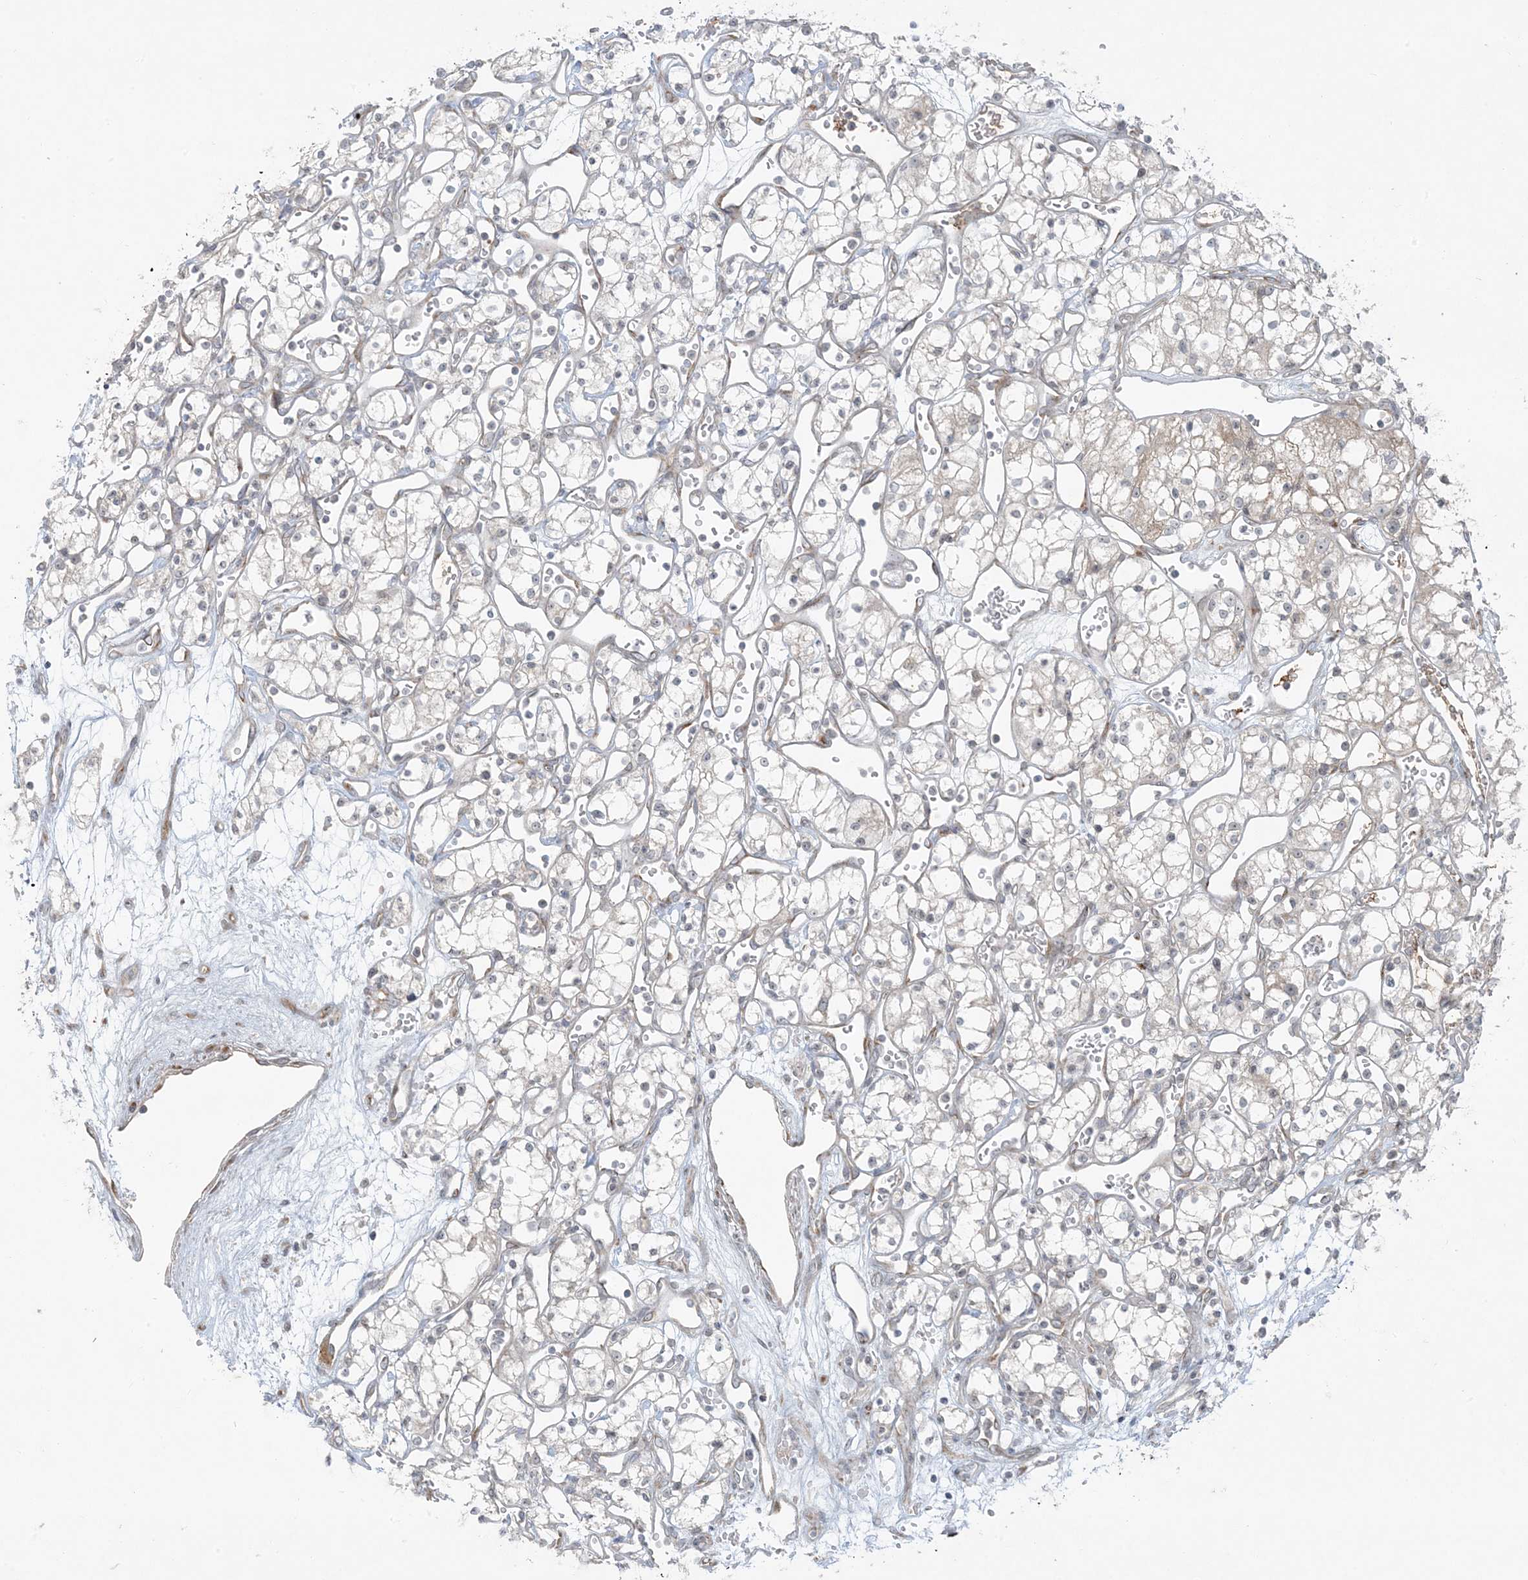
{"staining": {"intensity": "negative", "quantity": "none", "location": "none"}, "tissue": "renal cancer", "cell_type": "Tumor cells", "image_type": "cancer", "snomed": [{"axis": "morphology", "description": "Adenocarcinoma, NOS"}, {"axis": "topography", "description": "Kidney"}], "caption": "Immunohistochemistry (IHC) histopathology image of human adenocarcinoma (renal) stained for a protein (brown), which exhibits no expression in tumor cells.", "gene": "ZNF263", "patient": {"sex": "male", "age": 59}}